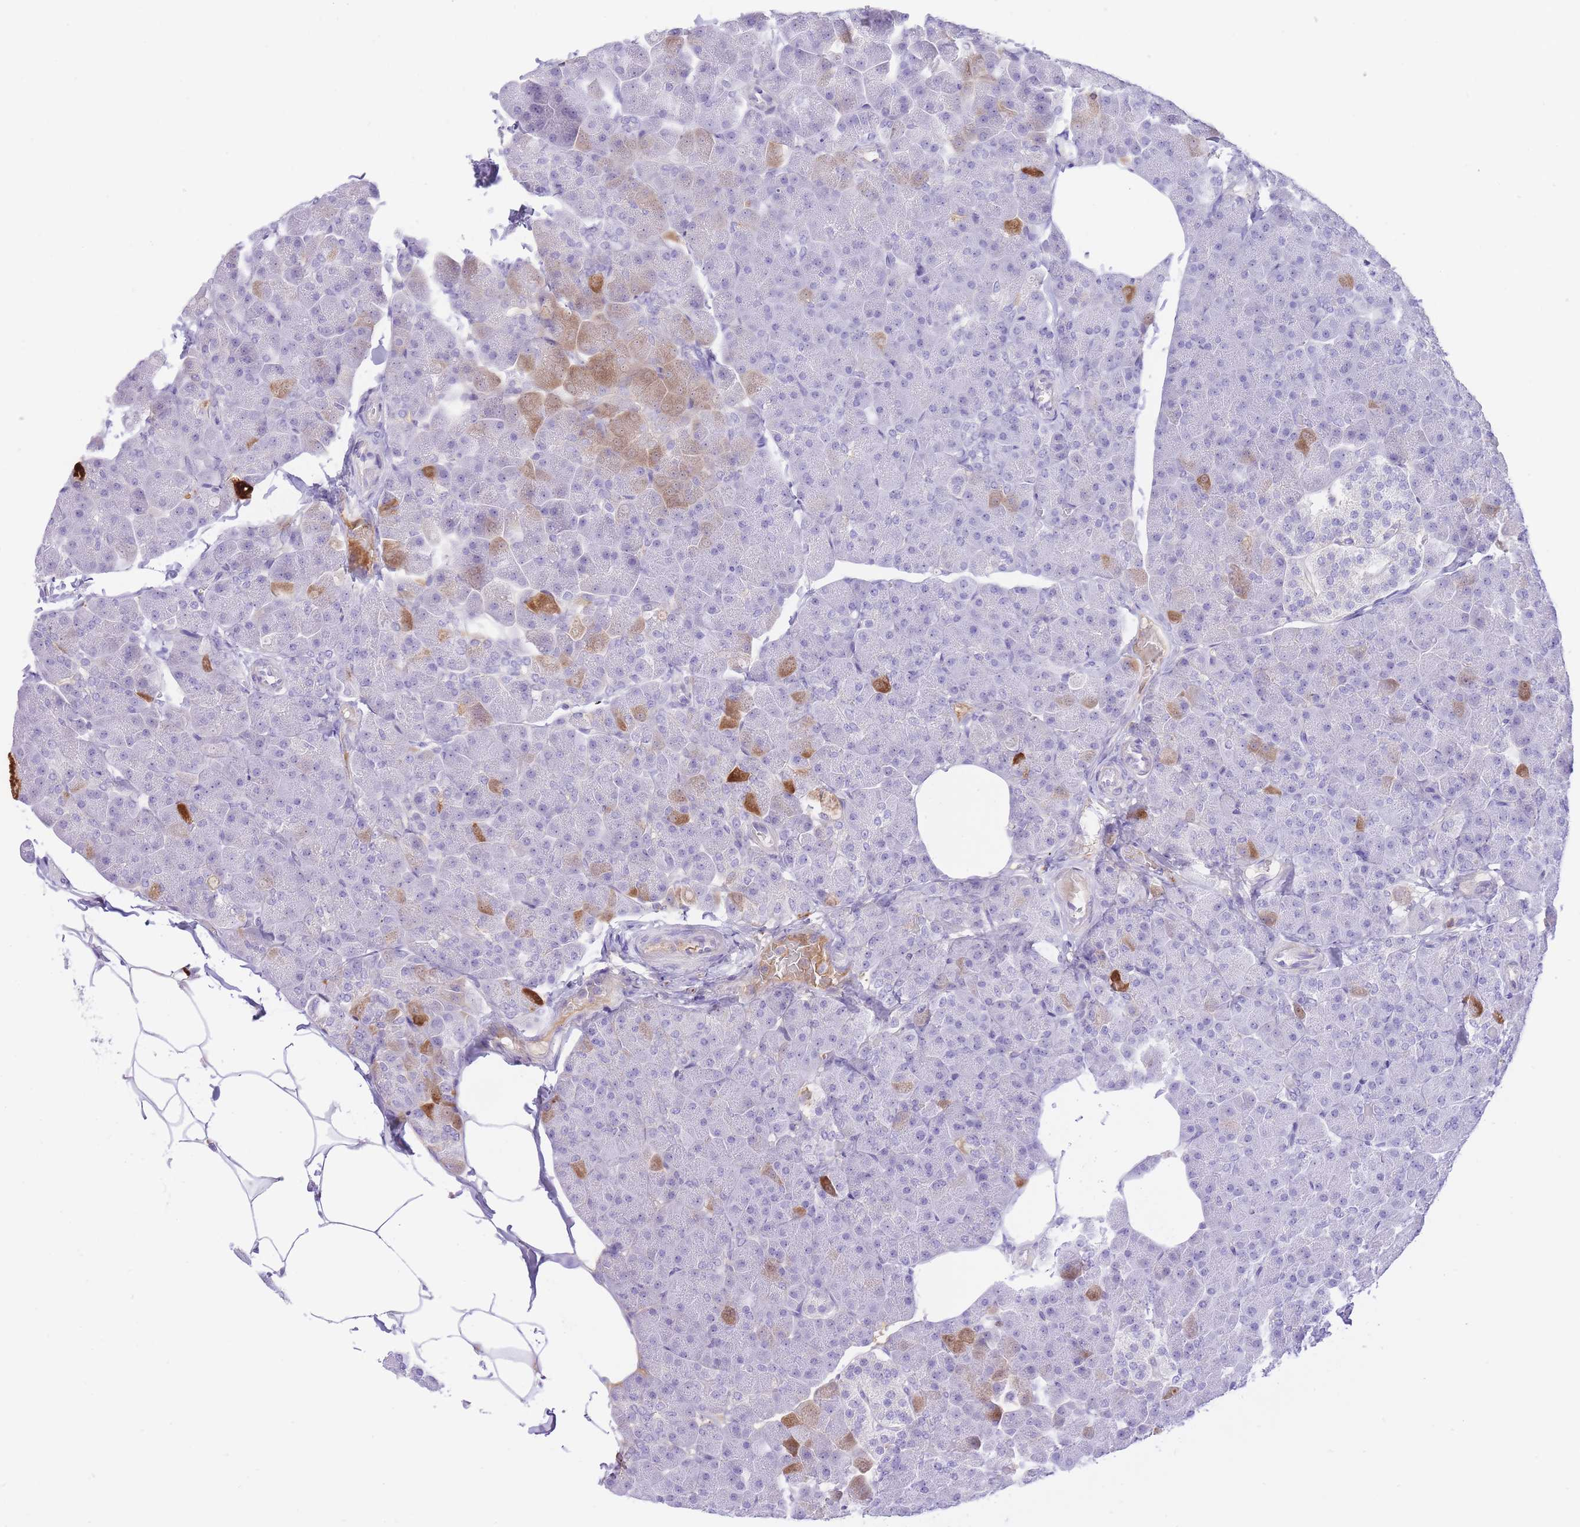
{"staining": {"intensity": "negative", "quantity": "none", "location": "none"}, "tissue": "pancreas", "cell_type": "Exocrine glandular cells", "image_type": "normal", "snomed": [{"axis": "morphology", "description": "Normal tissue, NOS"}, {"axis": "topography", "description": "Pancreas"}], "caption": "Pancreas stained for a protein using immunohistochemistry (IHC) demonstrates no expression exocrine glandular cells.", "gene": "HRG", "patient": {"sex": "male", "age": 35}}